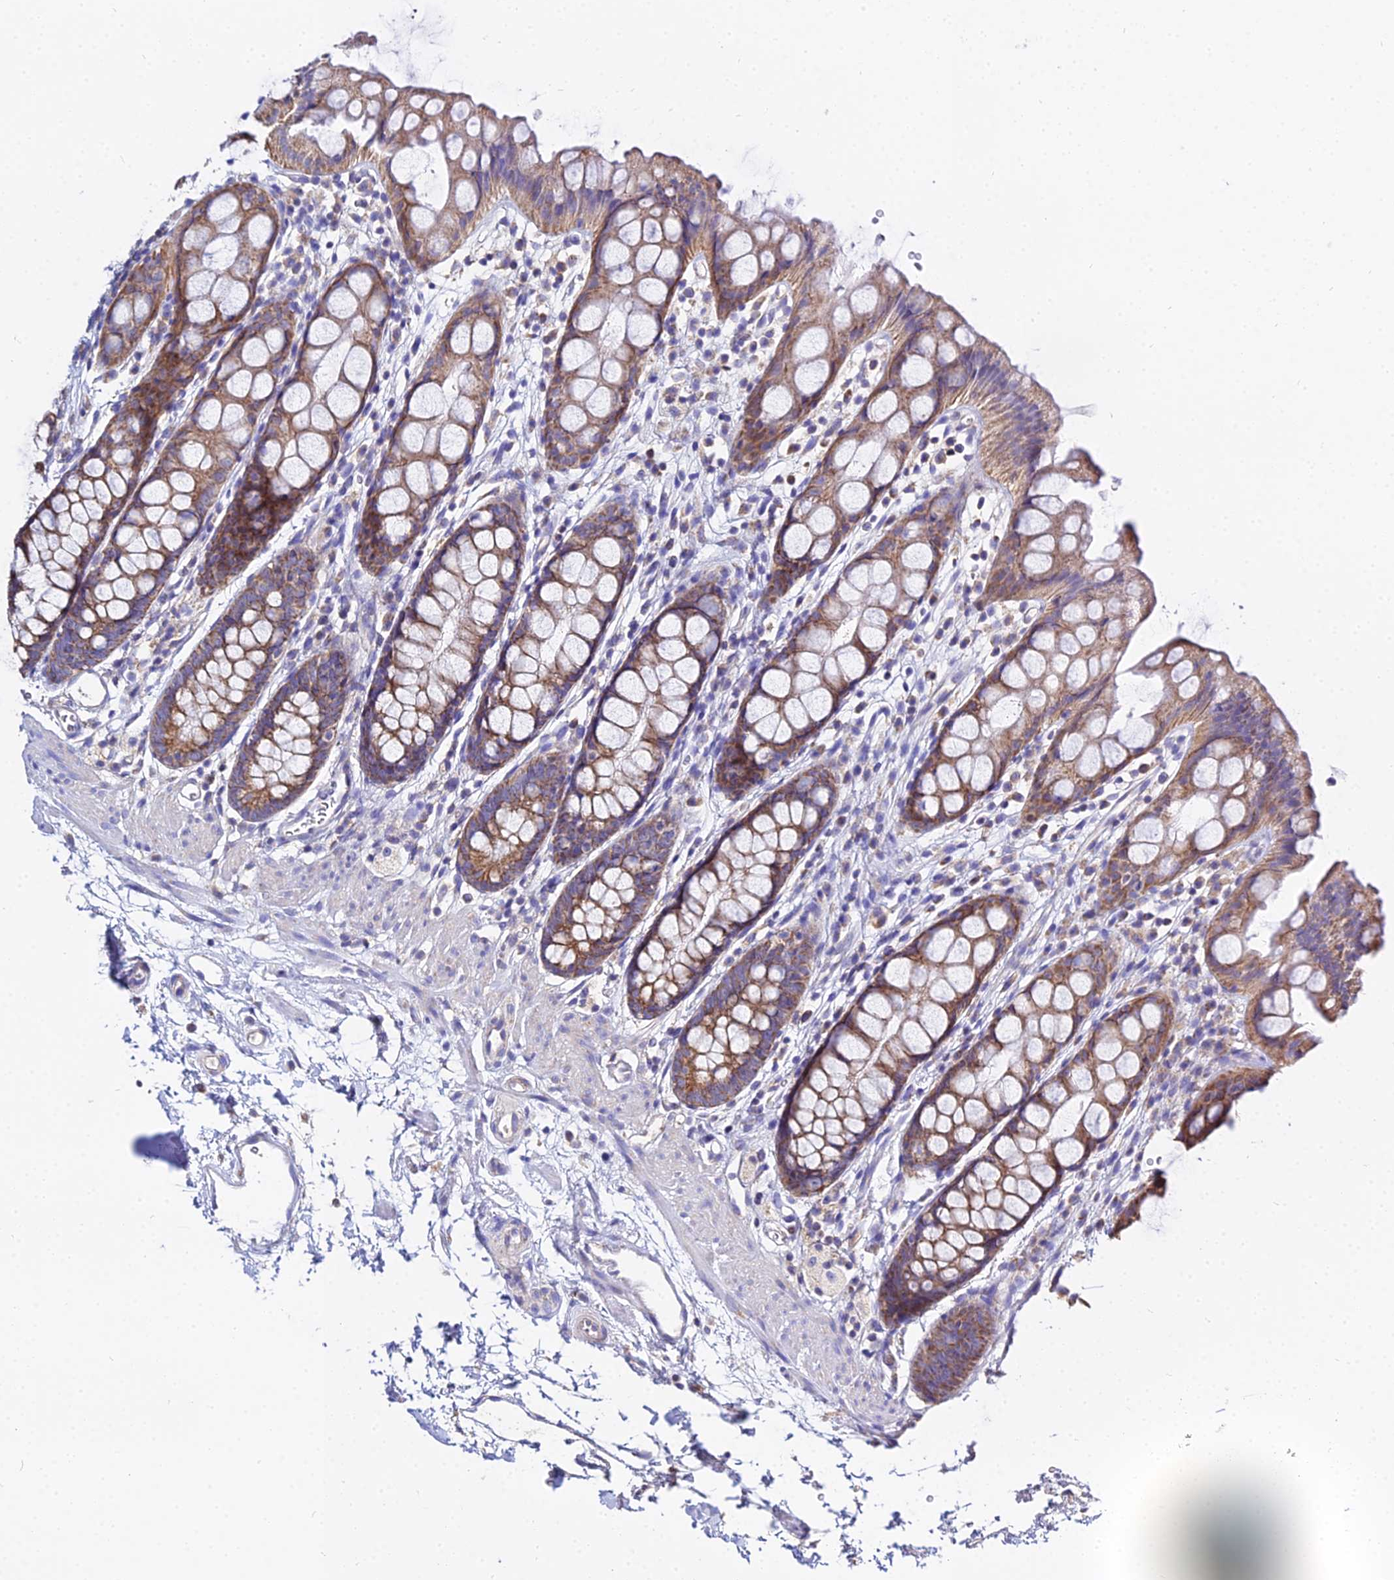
{"staining": {"intensity": "moderate", "quantity": ">75%", "location": "cytoplasmic/membranous"}, "tissue": "rectum", "cell_type": "Glandular cells", "image_type": "normal", "snomed": [{"axis": "morphology", "description": "Normal tissue, NOS"}, {"axis": "topography", "description": "Rectum"}], "caption": "This is a photomicrograph of immunohistochemistry staining of unremarkable rectum, which shows moderate expression in the cytoplasmic/membranous of glandular cells.", "gene": "TYW5", "patient": {"sex": "female", "age": 65}}